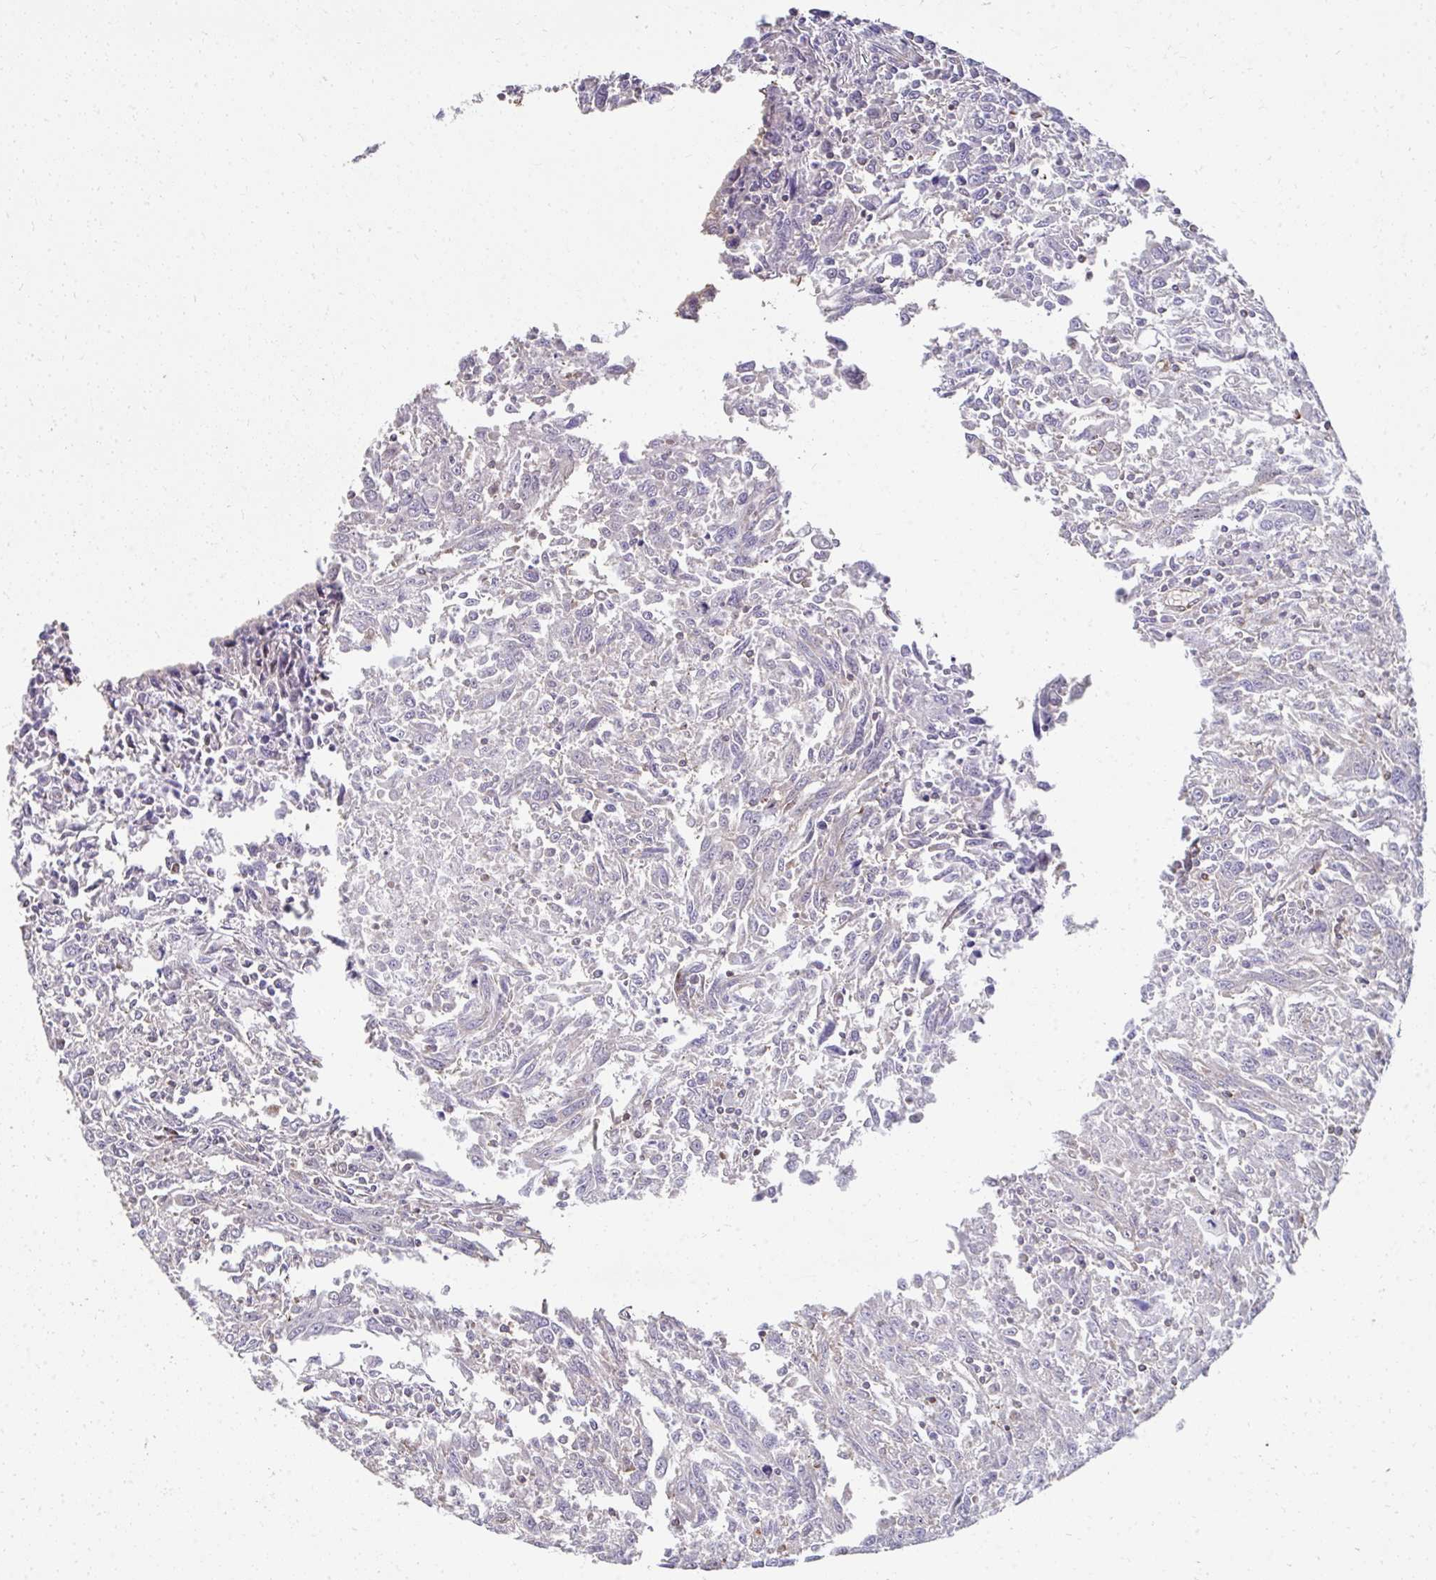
{"staining": {"intensity": "negative", "quantity": "none", "location": "none"}, "tissue": "breast cancer", "cell_type": "Tumor cells", "image_type": "cancer", "snomed": [{"axis": "morphology", "description": "Duct carcinoma"}, {"axis": "topography", "description": "Breast"}], "caption": "Tumor cells are negative for brown protein staining in infiltrating ductal carcinoma (breast).", "gene": "FOXN3", "patient": {"sex": "female", "age": 50}}